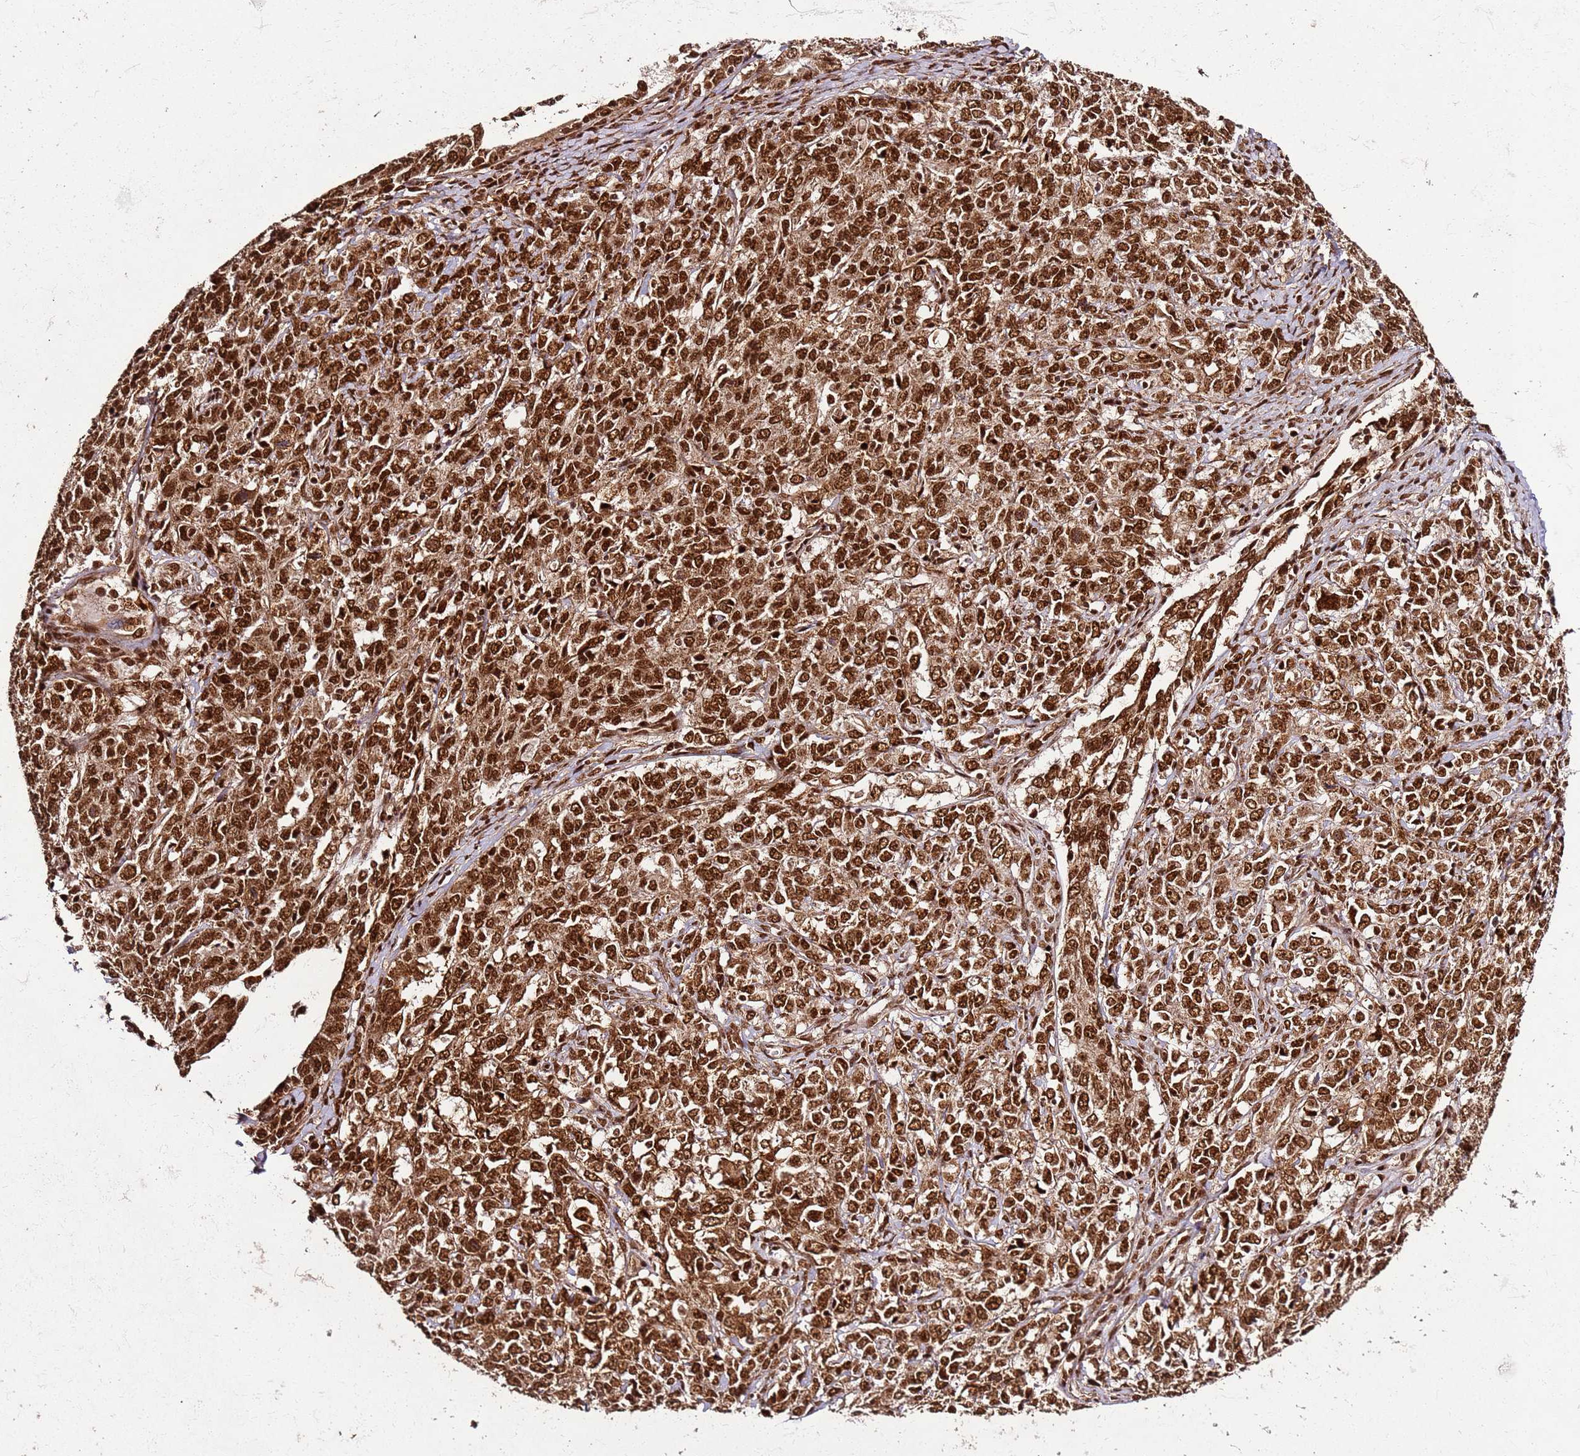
{"staining": {"intensity": "strong", "quantity": ">75%", "location": "cytoplasmic/membranous,nuclear"}, "tissue": "ovarian cancer", "cell_type": "Tumor cells", "image_type": "cancer", "snomed": [{"axis": "morphology", "description": "Carcinoma, endometroid"}, {"axis": "topography", "description": "Ovary"}], "caption": "Ovarian endometroid carcinoma stained for a protein (brown) displays strong cytoplasmic/membranous and nuclear positive expression in about >75% of tumor cells.", "gene": "XRN2", "patient": {"sex": "female", "age": 62}}